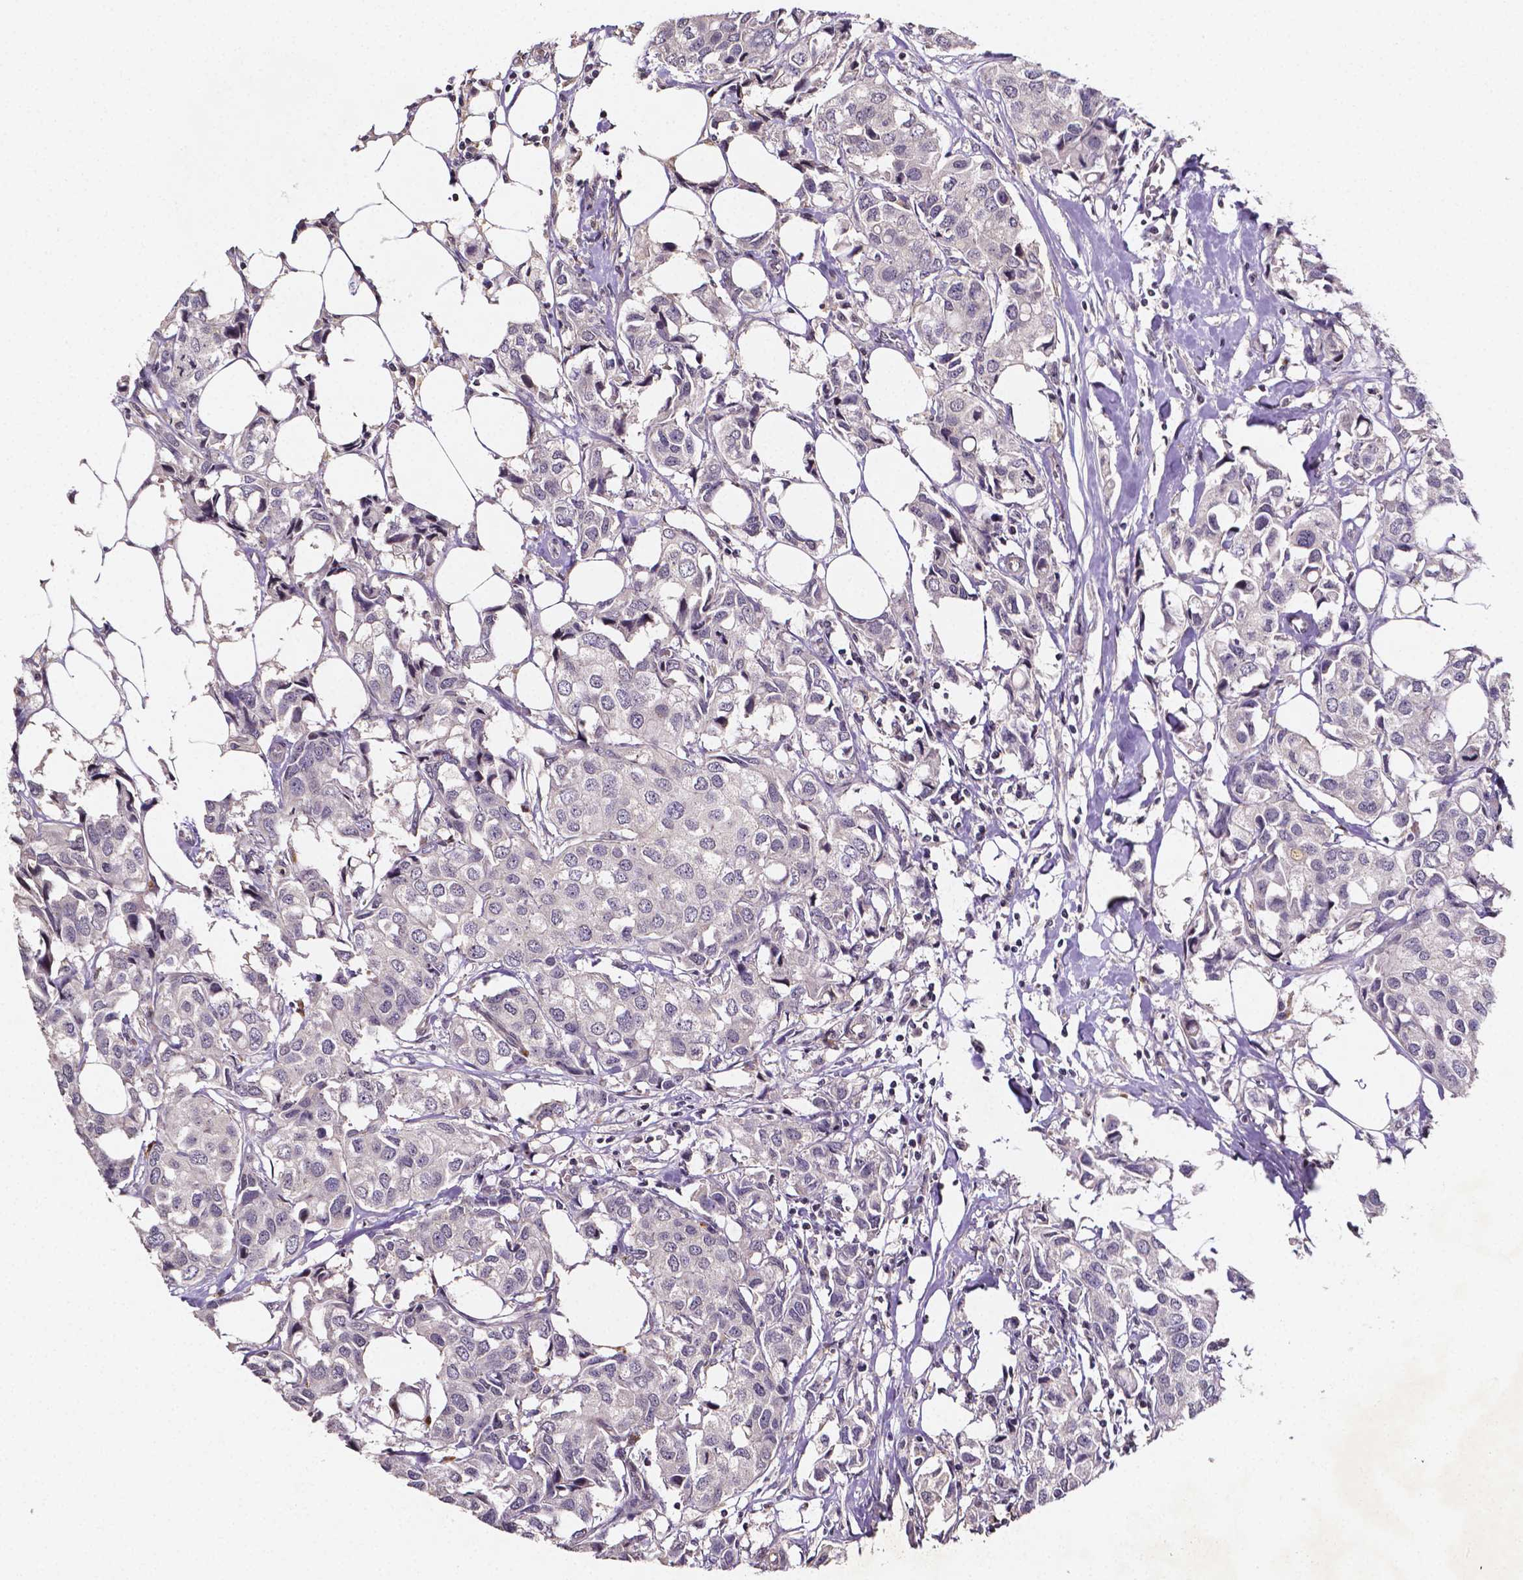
{"staining": {"intensity": "negative", "quantity": "none", "location": "none"}, "tissue": "breast cancer", "cell_type": "Tumor cells", "image_type": "cancer", "snomed": [{"axis": "morphology", "description": "Duct carcinoma"}, {"axis": "topography", "description": "Breast"}], "caption": "This is a image of IHC staining of invasive ductal carcinoma (breast), which shows no expression in tumor cells.", "gene": "NRGN", "patient": {"sex": "female", "age": 80}}